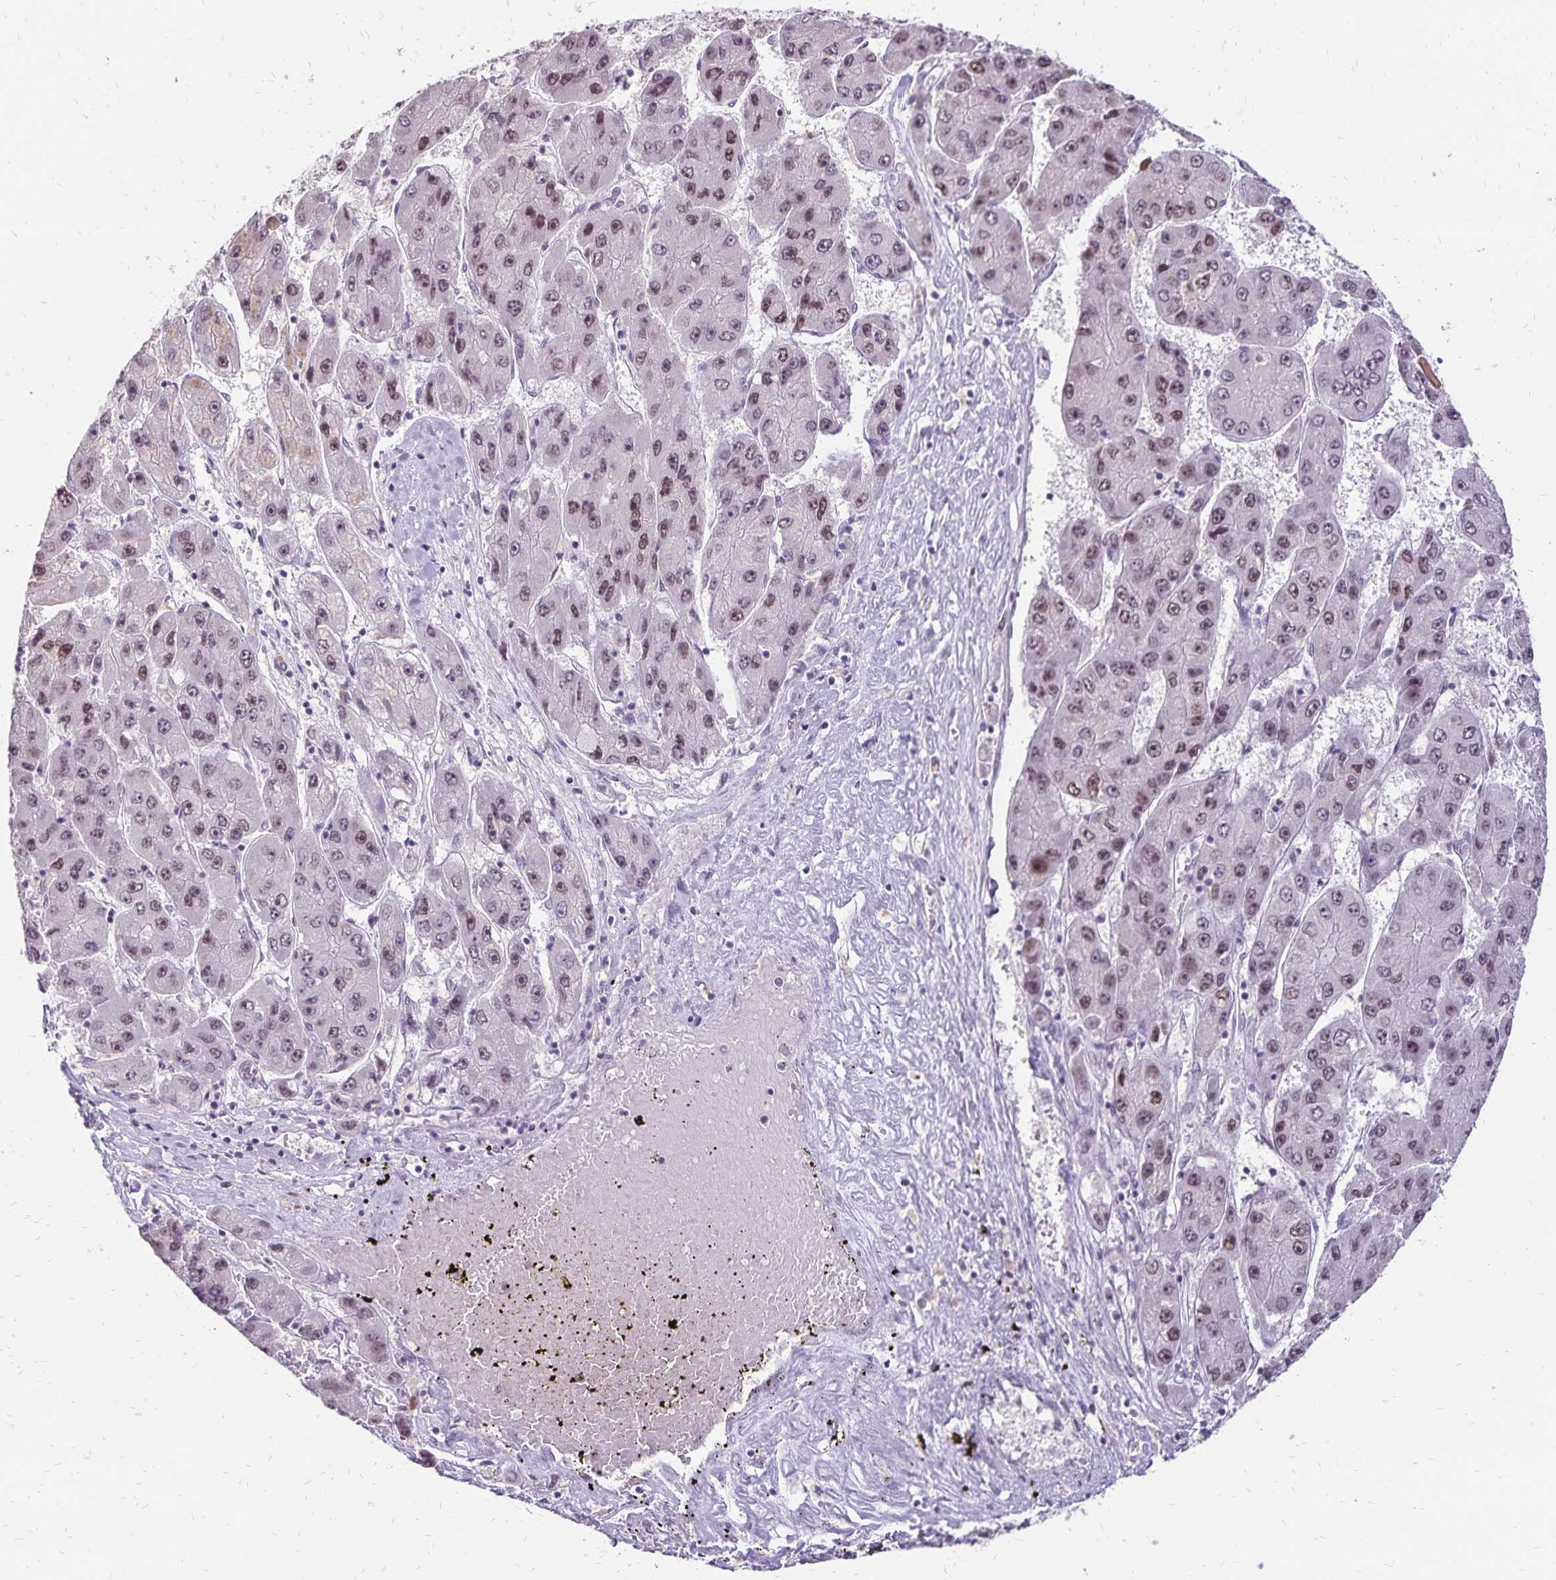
{"staining": {"intensity": "moderate", "quantity": ">75%", "location": "nuclear"}, "tissue": "liver cancer", "cell_type": "Tumor cells", "image_type": "cancer", "snomed": [{"axis": "morphology", "description": "Carcinoma, Hepatocellular, NOS"}, {"axis": "topography", "description": "Liver"}], "caption": "Protein expression analysis of human liver cancer (hepatocellular carcinoma) reveals moderate nuclear expression in approximately >75% of tumor cells.", "gene": "POLB", "patient": {"sex": "female", "age": 61}}